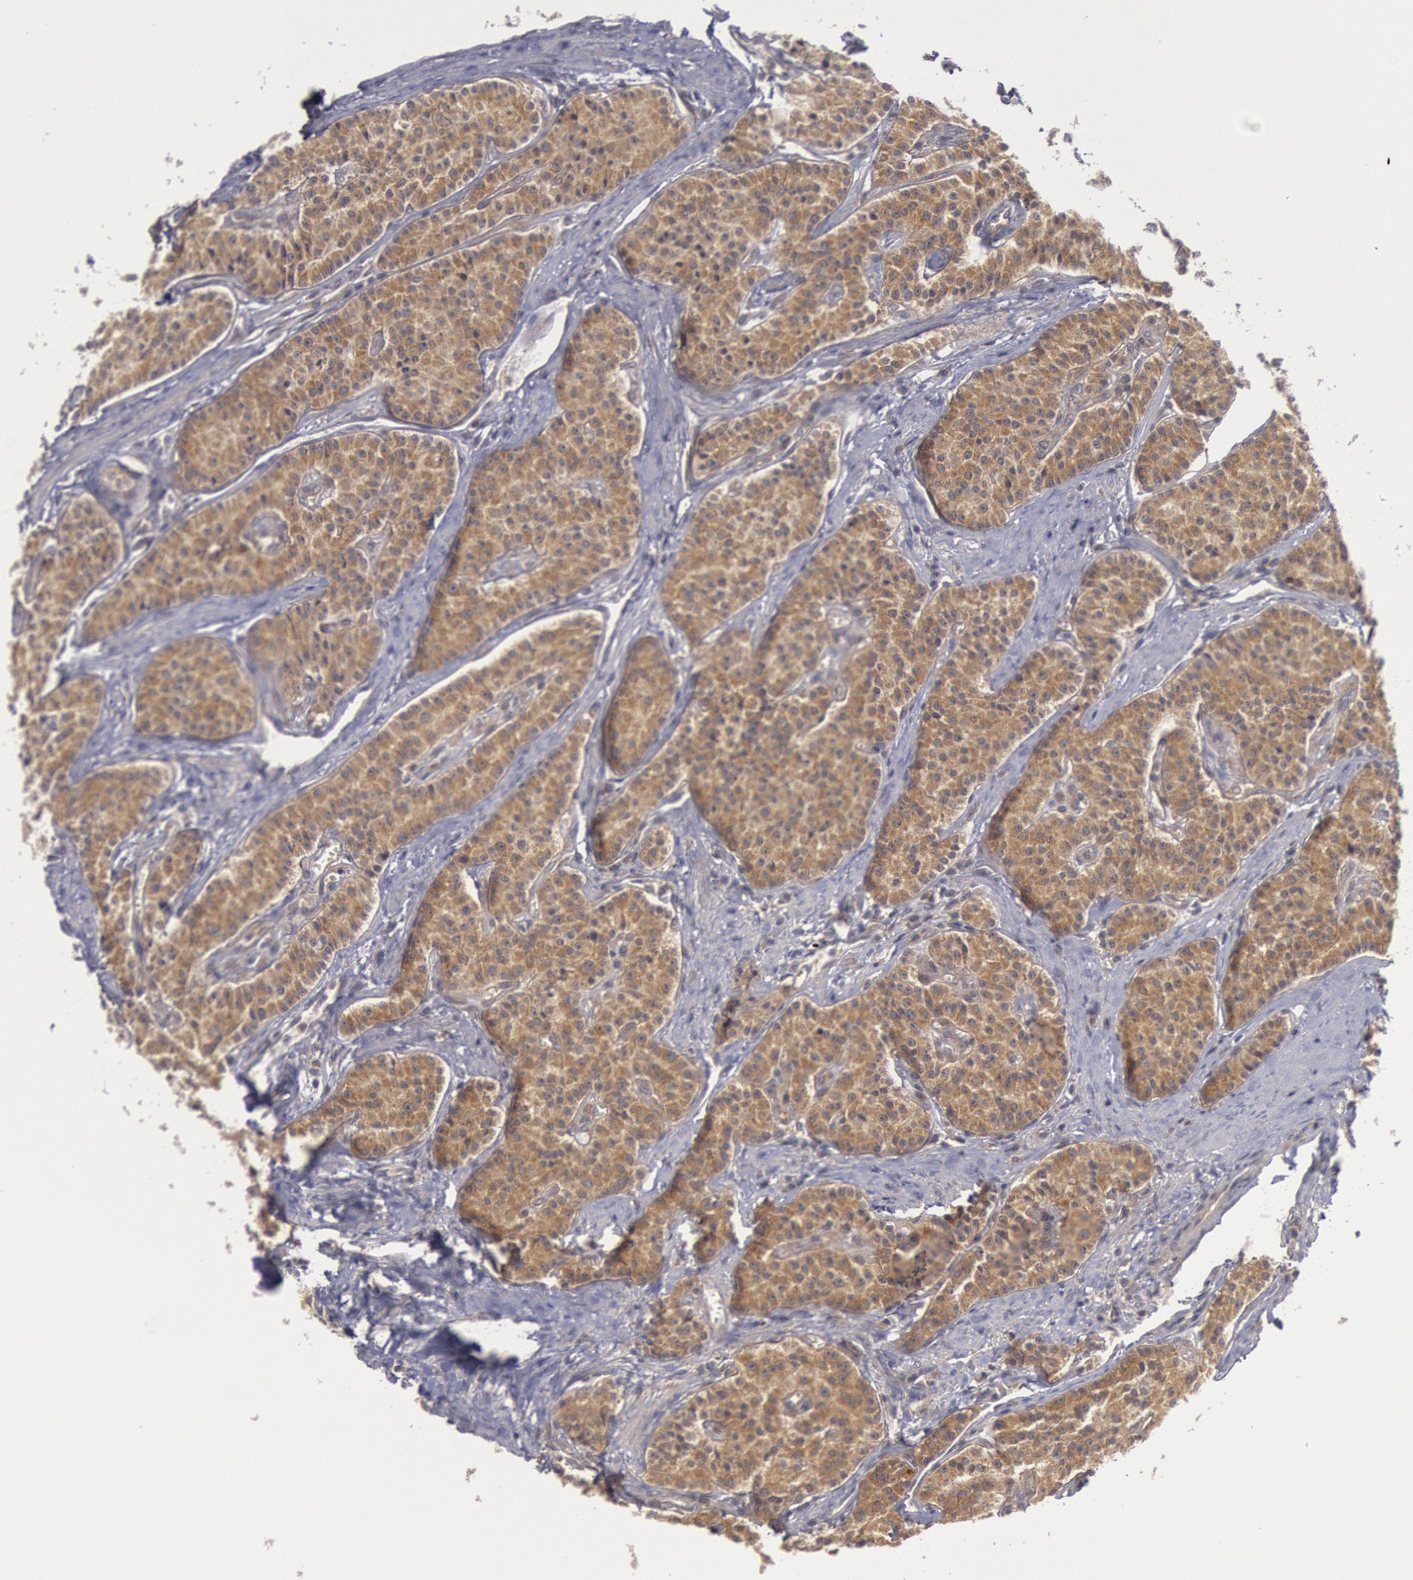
{"staining": {"intensity": "moderate", "quantity": ">75%", "location": "cytoplasmic/membranous"}, "tissue": "carcinoid", "cell_type": "Tumor cells", "image_type": "cancer", "snomed": [{"axis": "morphology", "description": "Carcinoid, malignant, NOS"}, {"axis": "topography", "description": "Stomach"}], "caption": "About >75% of tumor cells in carcinoid reveal moderate cytoplasmic/membranous protein expression as visualized by brown immunohistochemical staining.", "gene": "BRAF", "patient": {"sex": "female", "age": 76}}